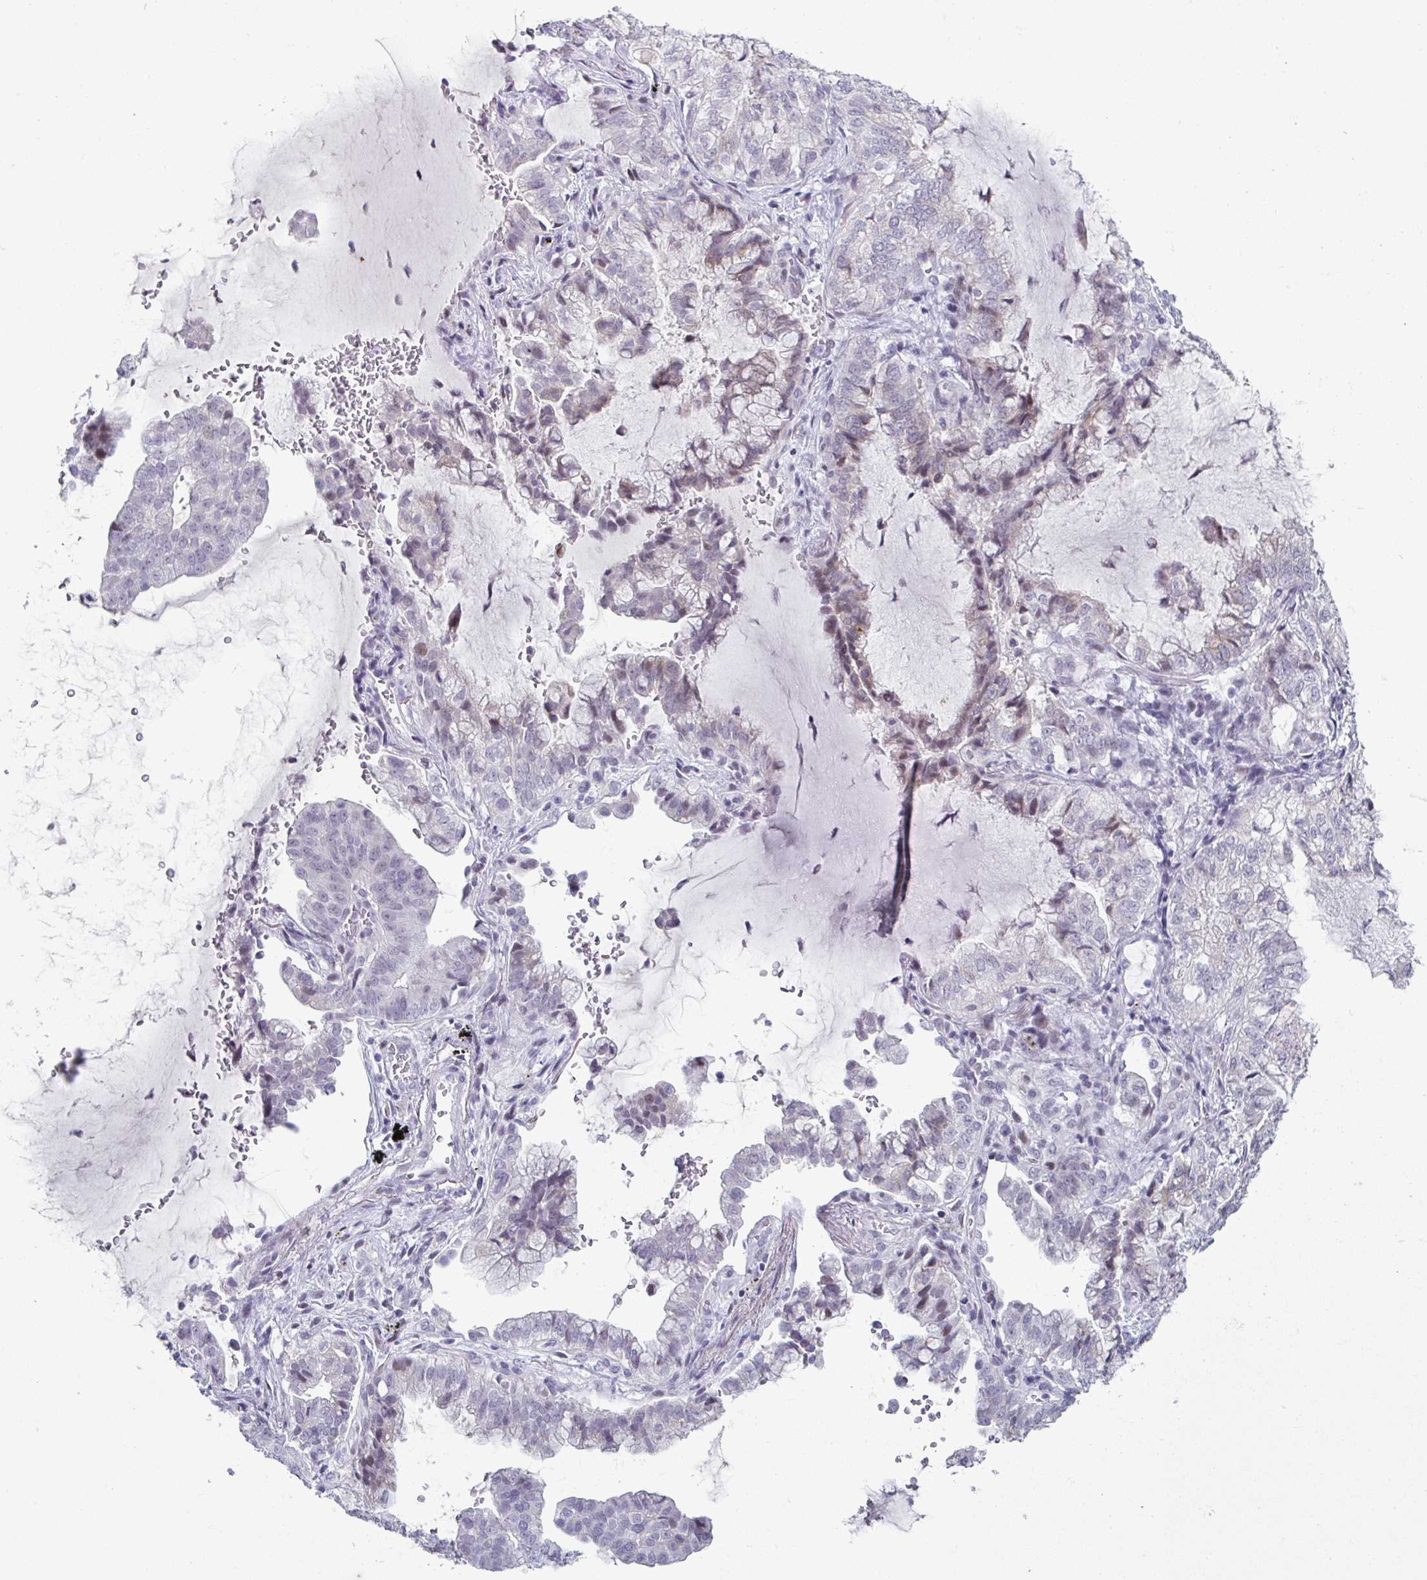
{"staining": {"intensity": "weak", "quantity": "<25%", "location": "nuclear"}, "tissue": "lung cancer", "cell_type": "Tumor cells", "image_type": "cancer", "snomed": [{"axis": "morphology", "description": "Adenocarcinoma, NOS"}, {"axis": "topography", "description": "Lymph node"}, {"axis": "topography", "description": "Lung"}], "caption": "Immunohistochemistry (IHC) histopathology image of human lung cancer stained for a protein (brown), which shows no staining in tumor cells.", "gene": "VSIG10L", "patient": {"sex": "male", "age": 66}}